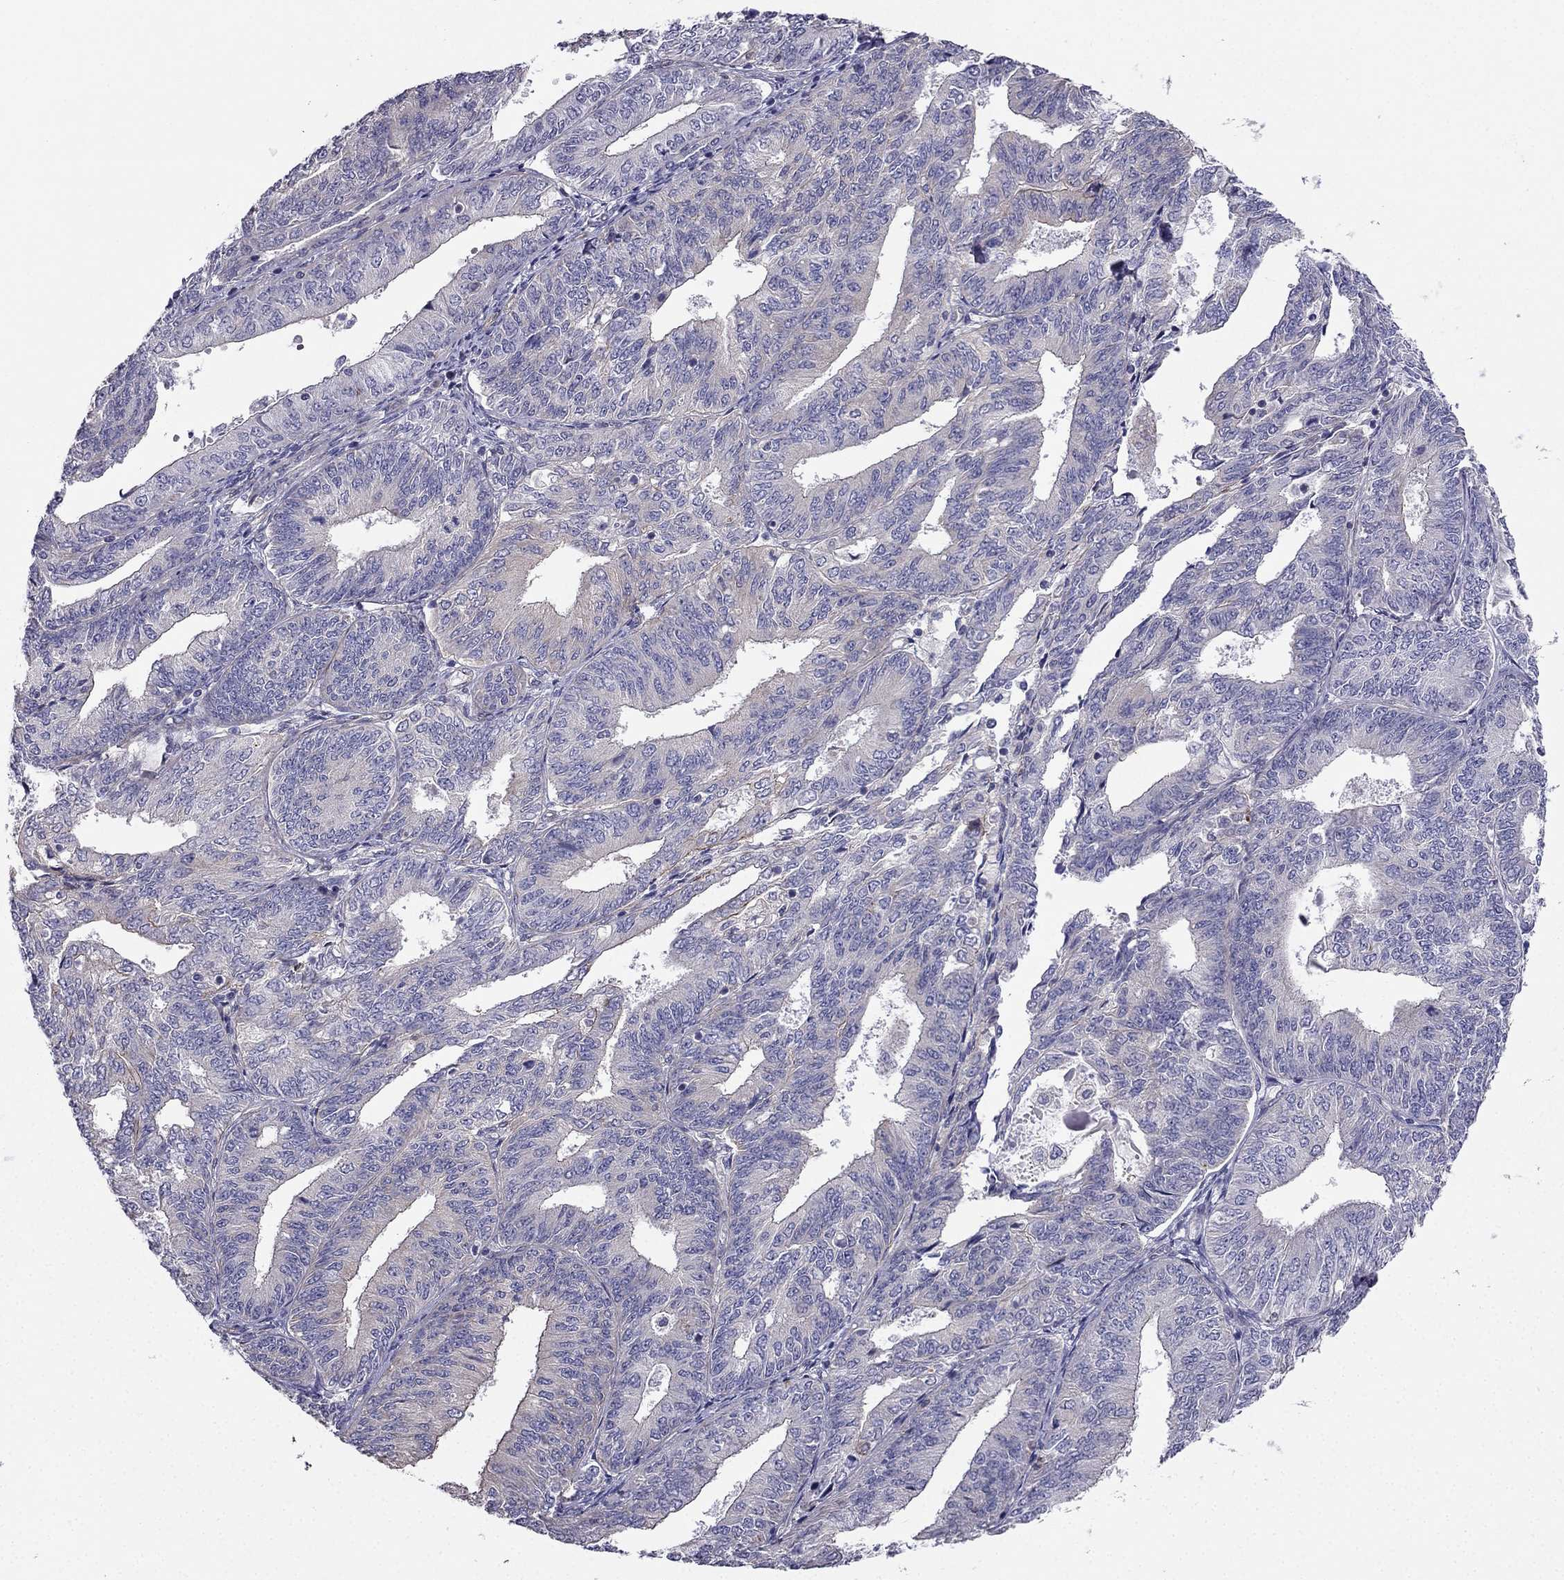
{"staining": {"intensity": "negative", "quantity": "none", "location": "none"}, "tissue": "endometrial cancer", "cell_type": "Tumor cells", "image_type": "cancer", "snomed": [{"axis": "morphology", "description": "Adenocarcinoma, NOS"}, {"axis": "topography", "description": "Endometrium"}], "caption": "This histopathology image is of endometrial cancer stained with IHC to label a protein in brown with the nuclei are counter-stained blue. There is no expression in tumor cells.", "gene": "ENOX1", "patient": {"sex": "female", "age": 58}}